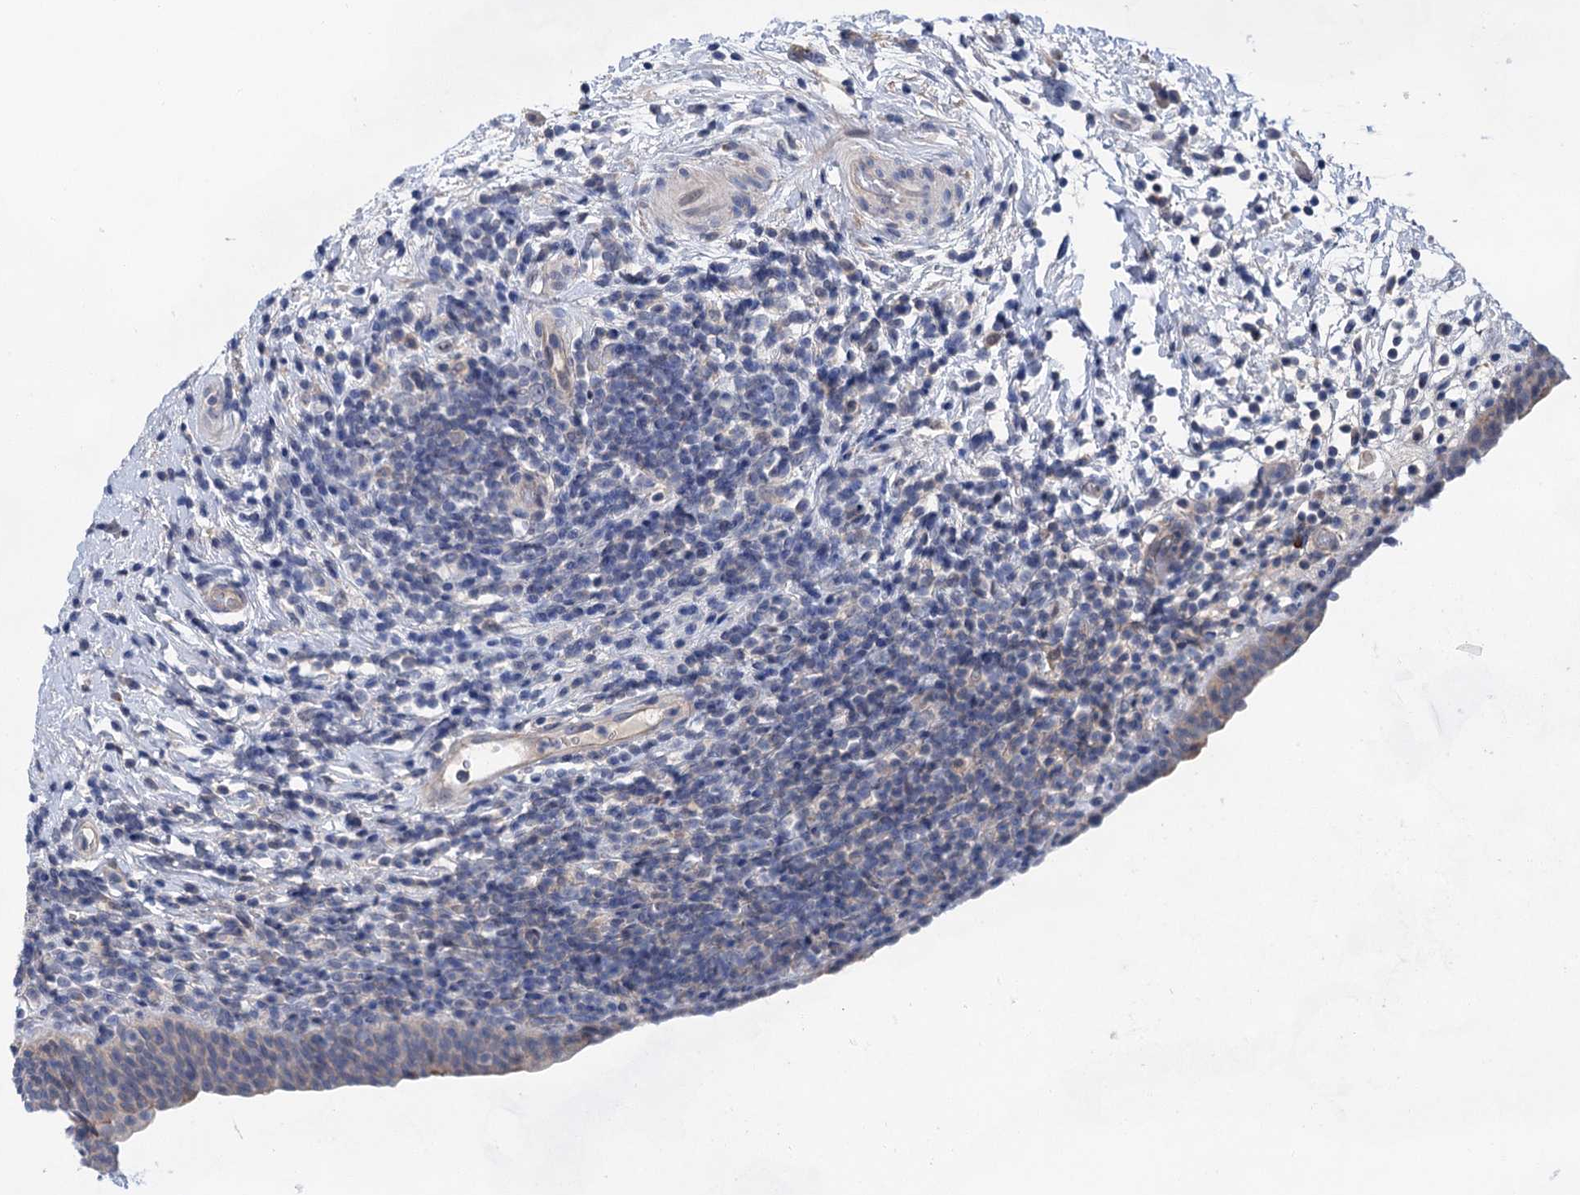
{"staining": {"intensity": "negative", "quantity": "none", "location": "none"}, "tissue": "urinary bladder", "cell_type": "Urothelial cells", "image_type": "normal", "snomed": [{"axis": "morphology", "description": "Normal tissue, NOS"}, {"axis": "topography", "description": "Urinary bladder"}], "caption": "There is no significant expression in urothelial cells of urinary bladder. (Stains: DAB (3,3'-diaminobenzidine) IHC with hematoxylin counter stain, Microscopy: brightfield microscopy at high magnification).", "gene": "MORN3", "patient": {"sex": "male", "age": 83}}